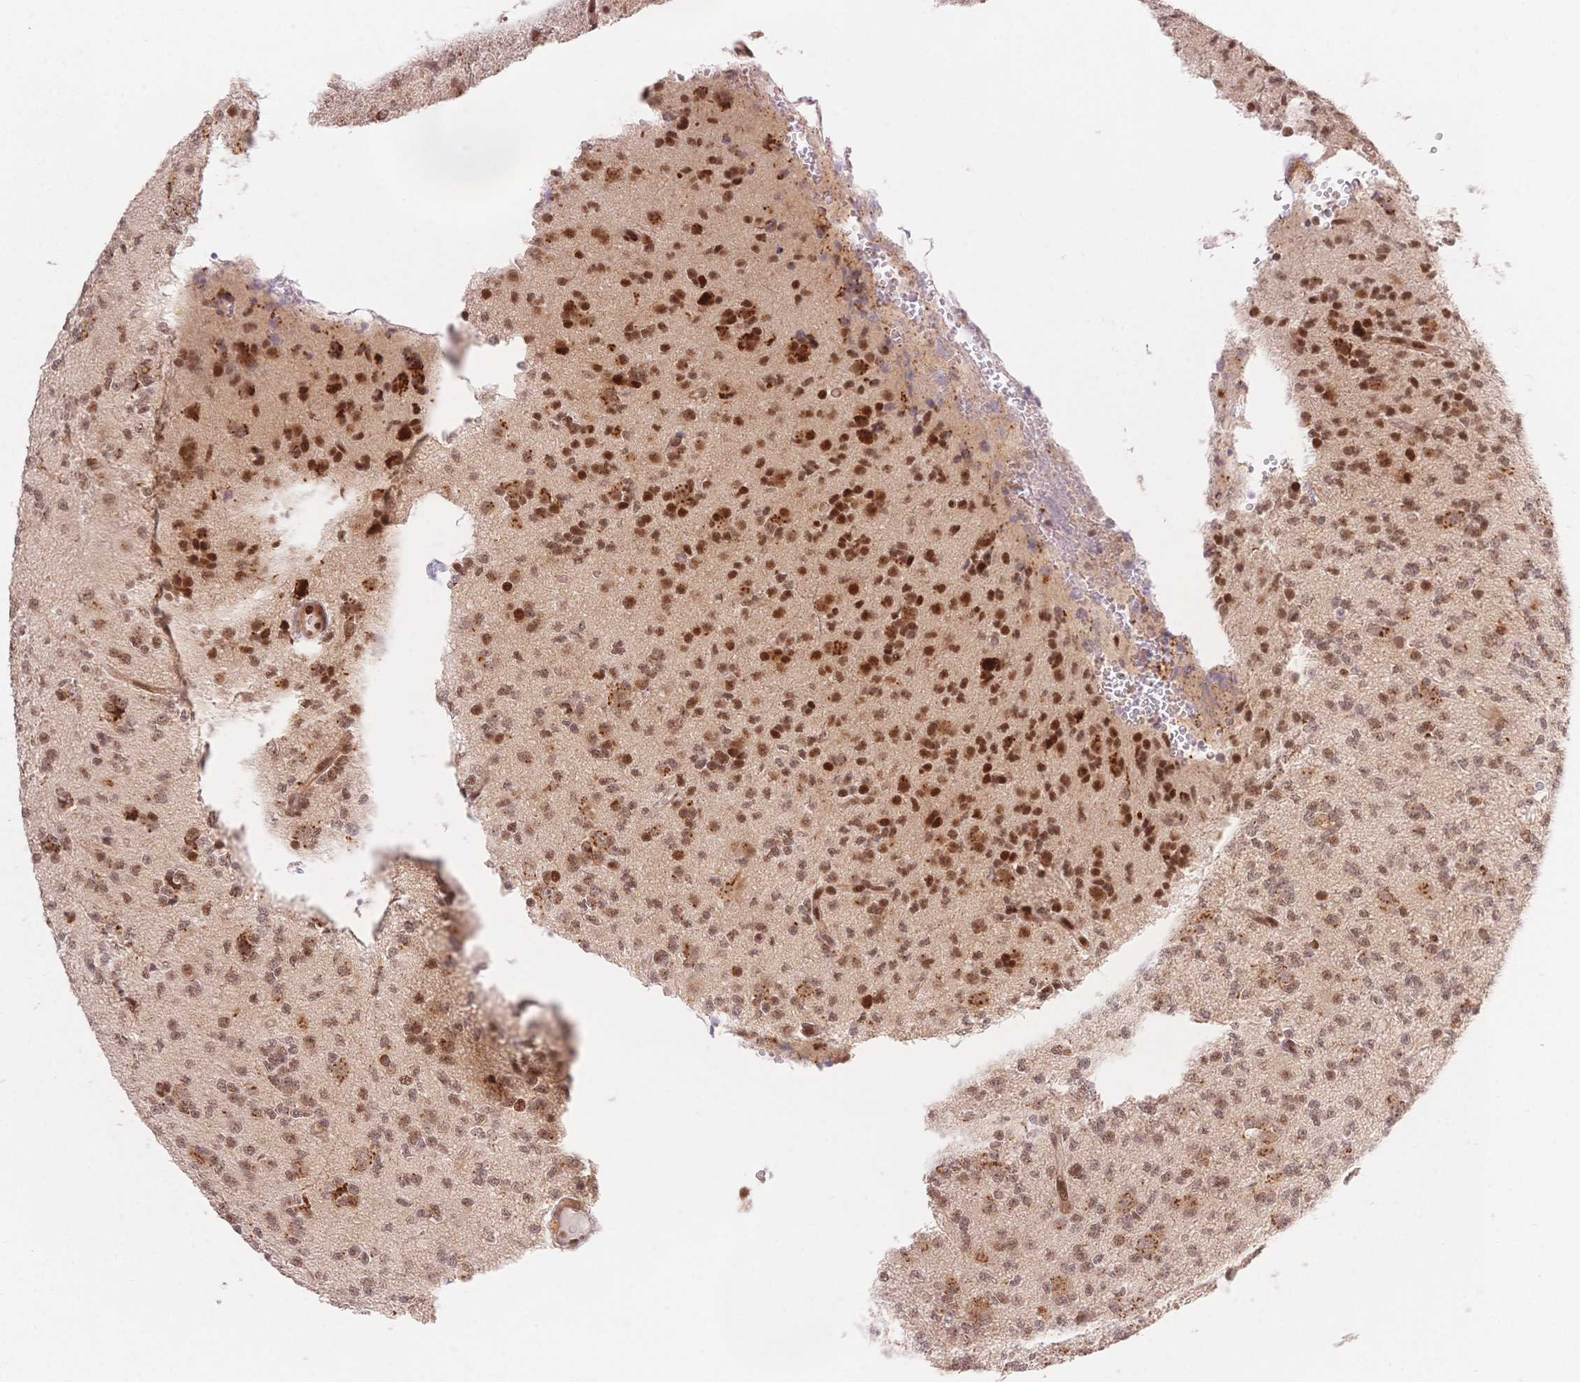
{"staining": {"intensity": "strong", "quantity": ">75%", "location": "cytoplasmic/membranous,nuclear"}, "tissue": "glioma", "cell_type": "Tumor cells", "image_type": "cancer", "snomed": [{"axis": "morphology", "description": "Glioma, malignant, High grade"}, {"axis": "topography", "description": "Brain"}], "caption": "An image of malignant glioma (high-grade) stained for a protein reveals strong cytoplasmic/membranous and nuclear brown staining in tumor cells.", "gene": "STK39", "patient": {"sex": "male", "age": 36}}